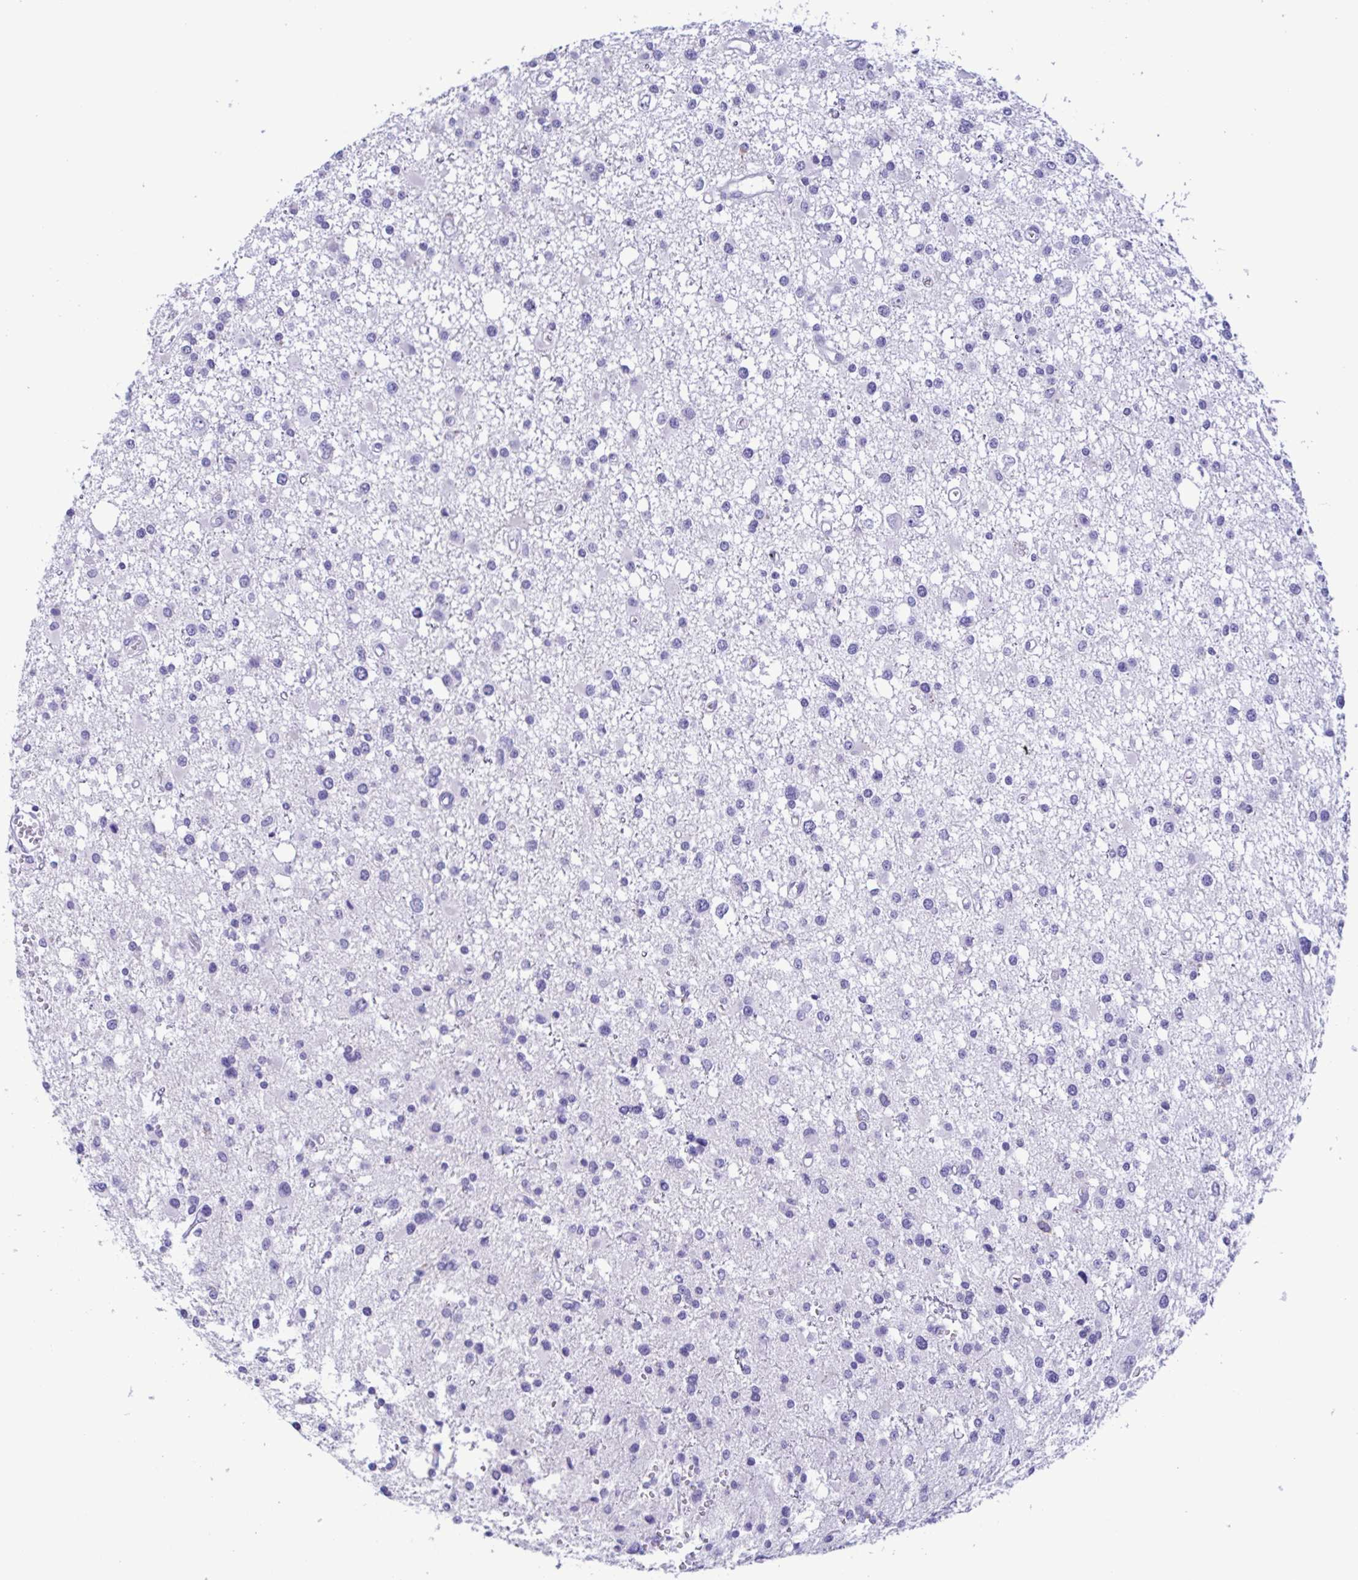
{"staining": {"intensity": "negative", "quantity": "none", "location": "none"}, "tissue": "glioma", "cell_type": "Tumor cells", "image_type": "cancer", "snomed": [{"axis": "morphology", "description": "Glioma, malignant, High grade"}, {"axis": "topography", "description": "Brain"}], "caption": "Micrograph shows no protein staining in tumor cells of malignant high-grade glioma tissue.", "gene": "TSPY2", "patient": {"sex": "male", "age": 54}}